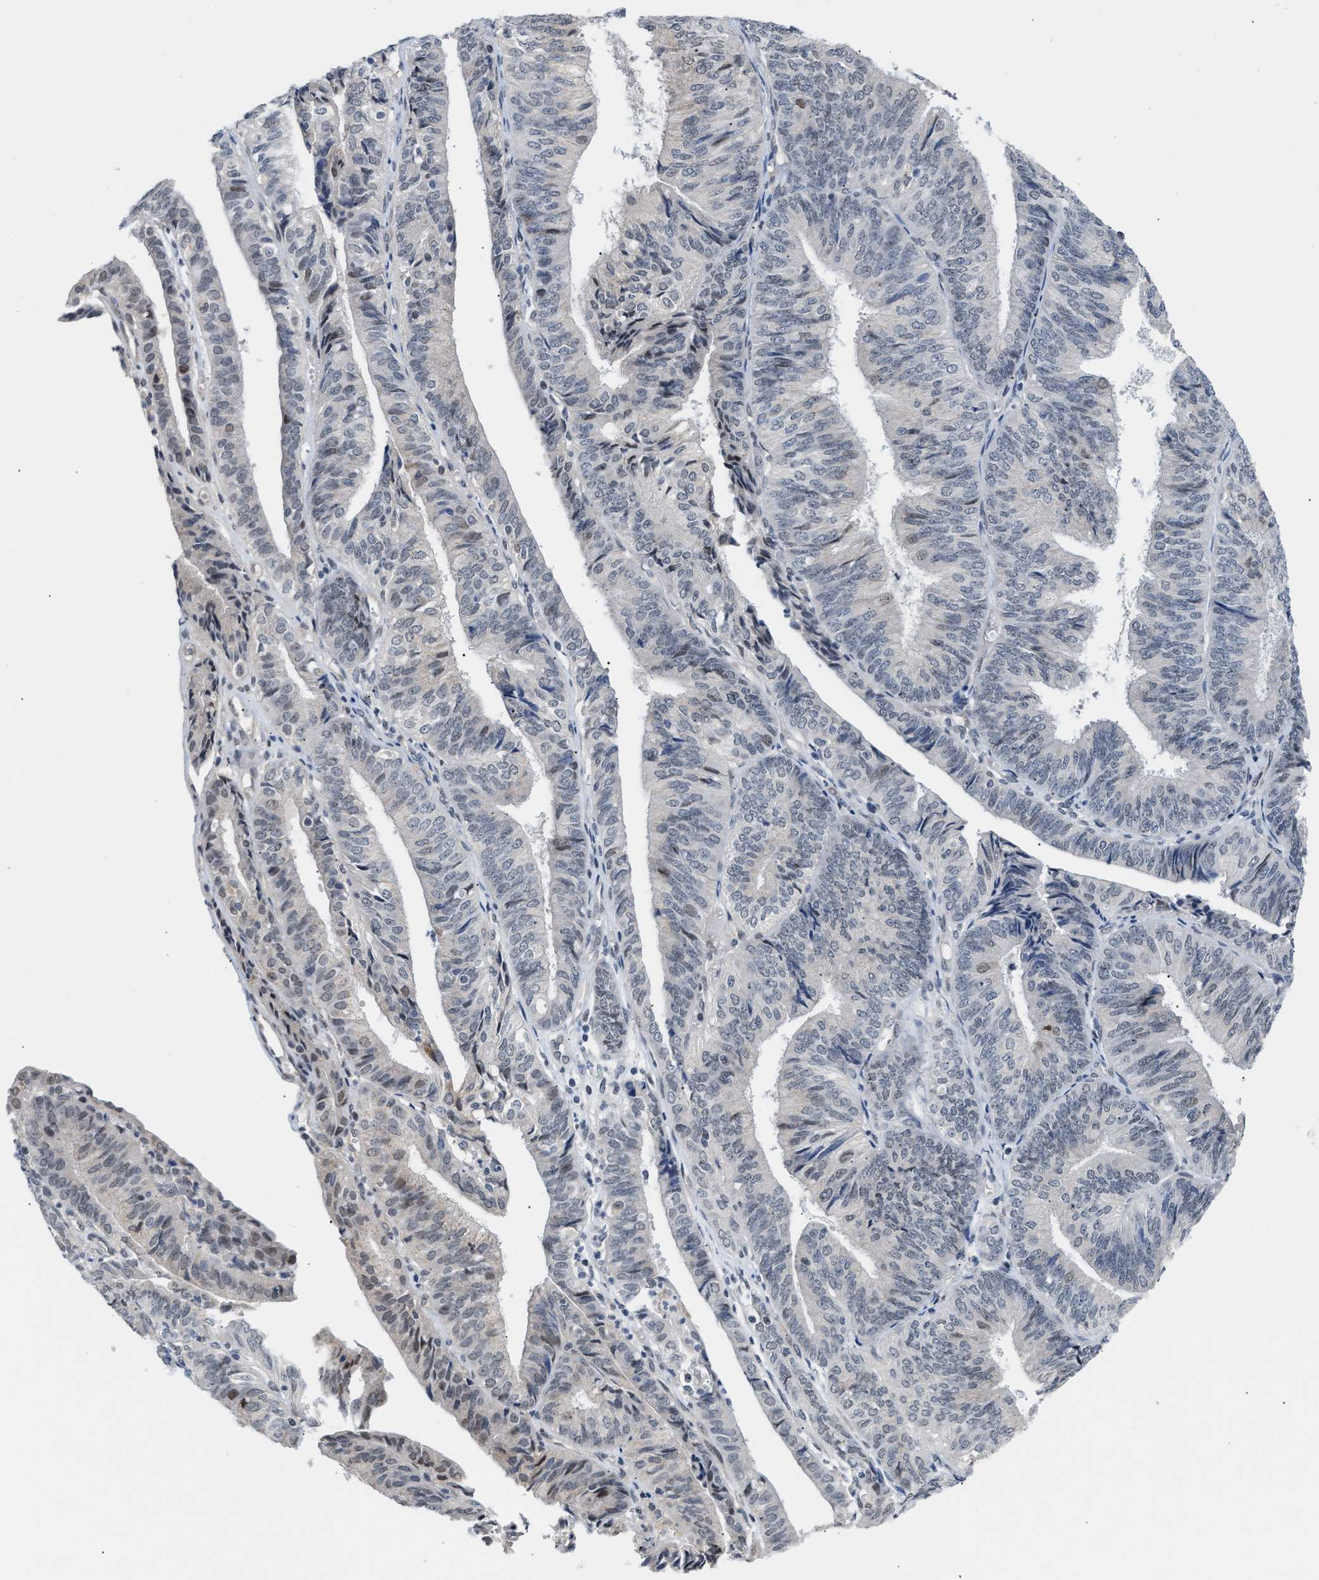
{"staining": {"intensity": "weak", "quantity": "<25%", "location": "nuclear"}, "tissue": "endometrial cancer", "cell_type": "Tumor cells", "image_type": "cancer", "snomed": [{"axis": "morphology", "description": "Adenocarcinoma, NOS"}, {"axis": "topography", "description": "Endometrium"}], "caption": "This is a histopathology image of immunohistochemistry (IHC) staining of endometrial cancer (adenocarcinoma), which shows no staining in tumor cells.", "gene": "TXNRD3", "patient": {"sex": "female", "age": 58}}